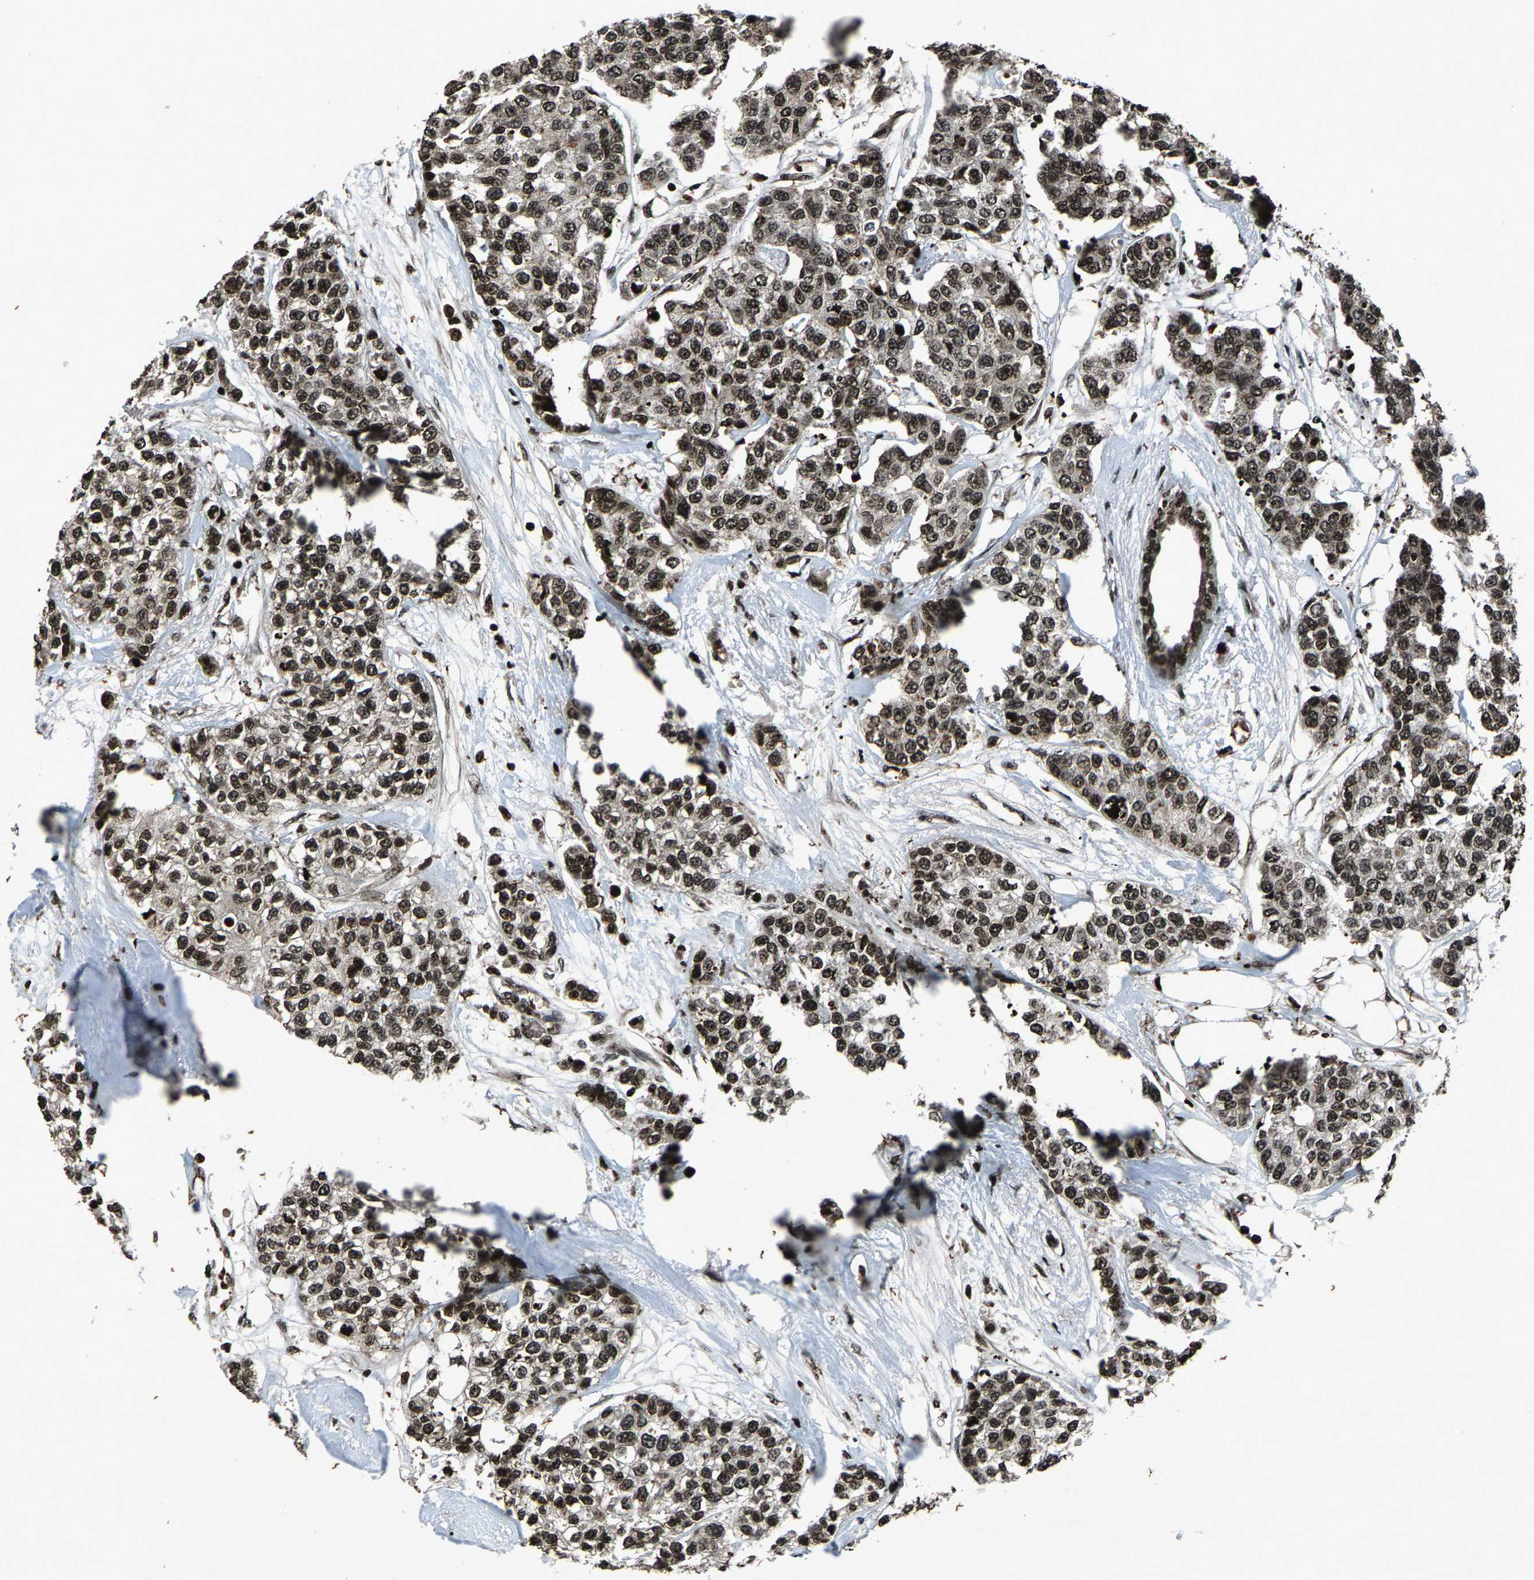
{"staining": {"intensity": "moderate", "quantity": ">75%", "location": "nuclear"}, "tissue": "breast cancer", "cell_type": "Tumor cells", "image_type": "cancer", "snomed": [{"axis": "morphology", "description": "Duct carcinoma"}, {"axis": "topography", "description": "Breast"}], "caption": "Breast intraductal carcinoma tissue reveals moderate nuclear positivity in approximately >75% of tumor cells, visualized by immunohistochemistry.", "gene": "H4C1", "patient": {"sex": "female", "age": 51}}